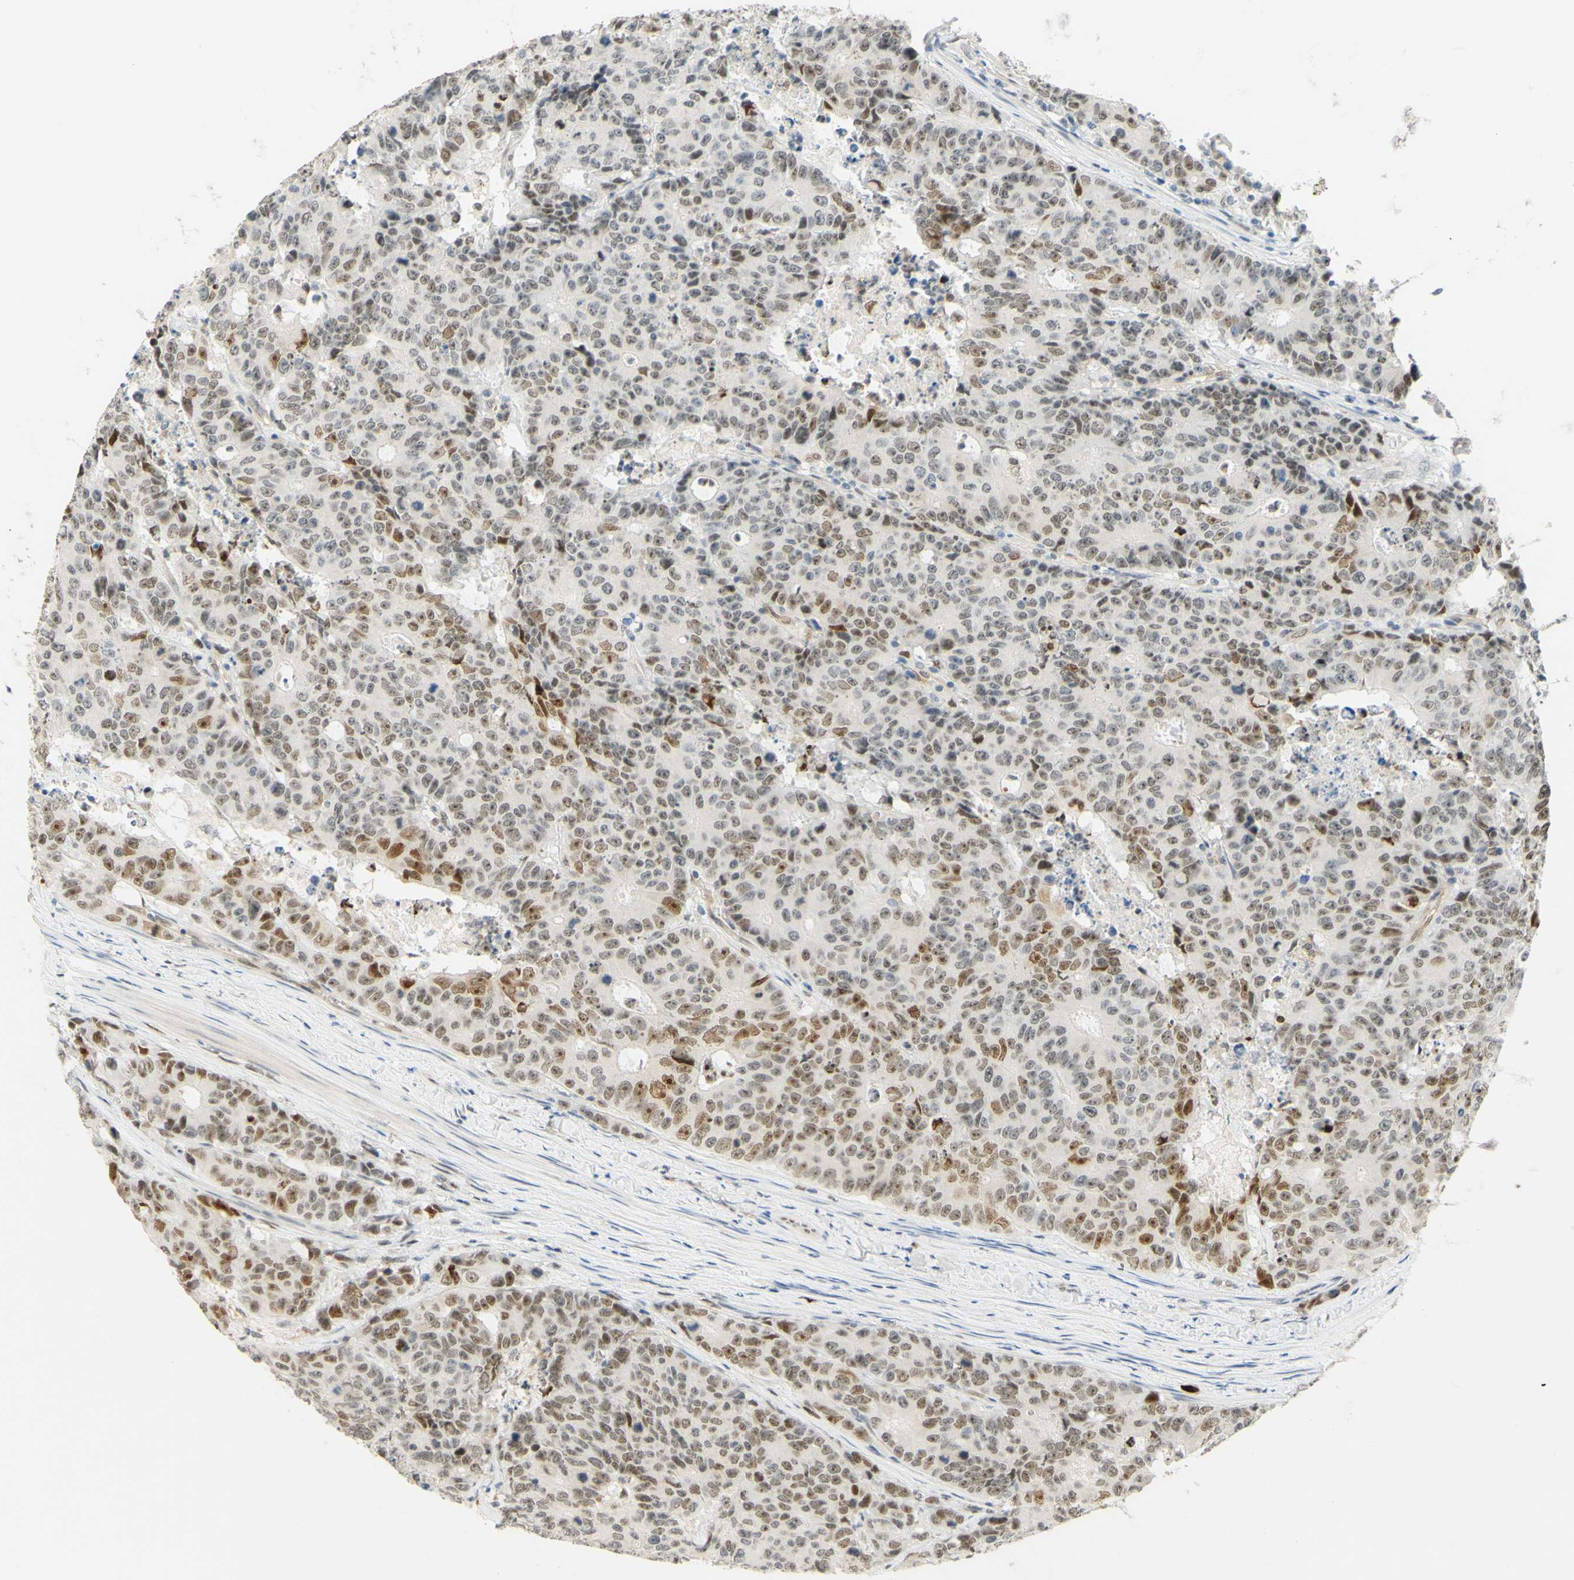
{"staining": {"intensity": "moderate", "quantity": "25%-75%", "location": "nuclear"}, "tissue": "colorectal cancer", "cell_type": "Tumor cells", "image_type": "cancer", "snomed": [{"axis": "morphology", "description": "Adenocarcinoma, NOS"}, {"axis": "topography", "description": "Colon"}], "caption": "The micrograph demonstrates staining of colorectal cancer, revealing moderate nuclear protein staining (brown color) within tumor cells.", "gene": "POLB", "patient": {"sex": "female", "age": 86}}